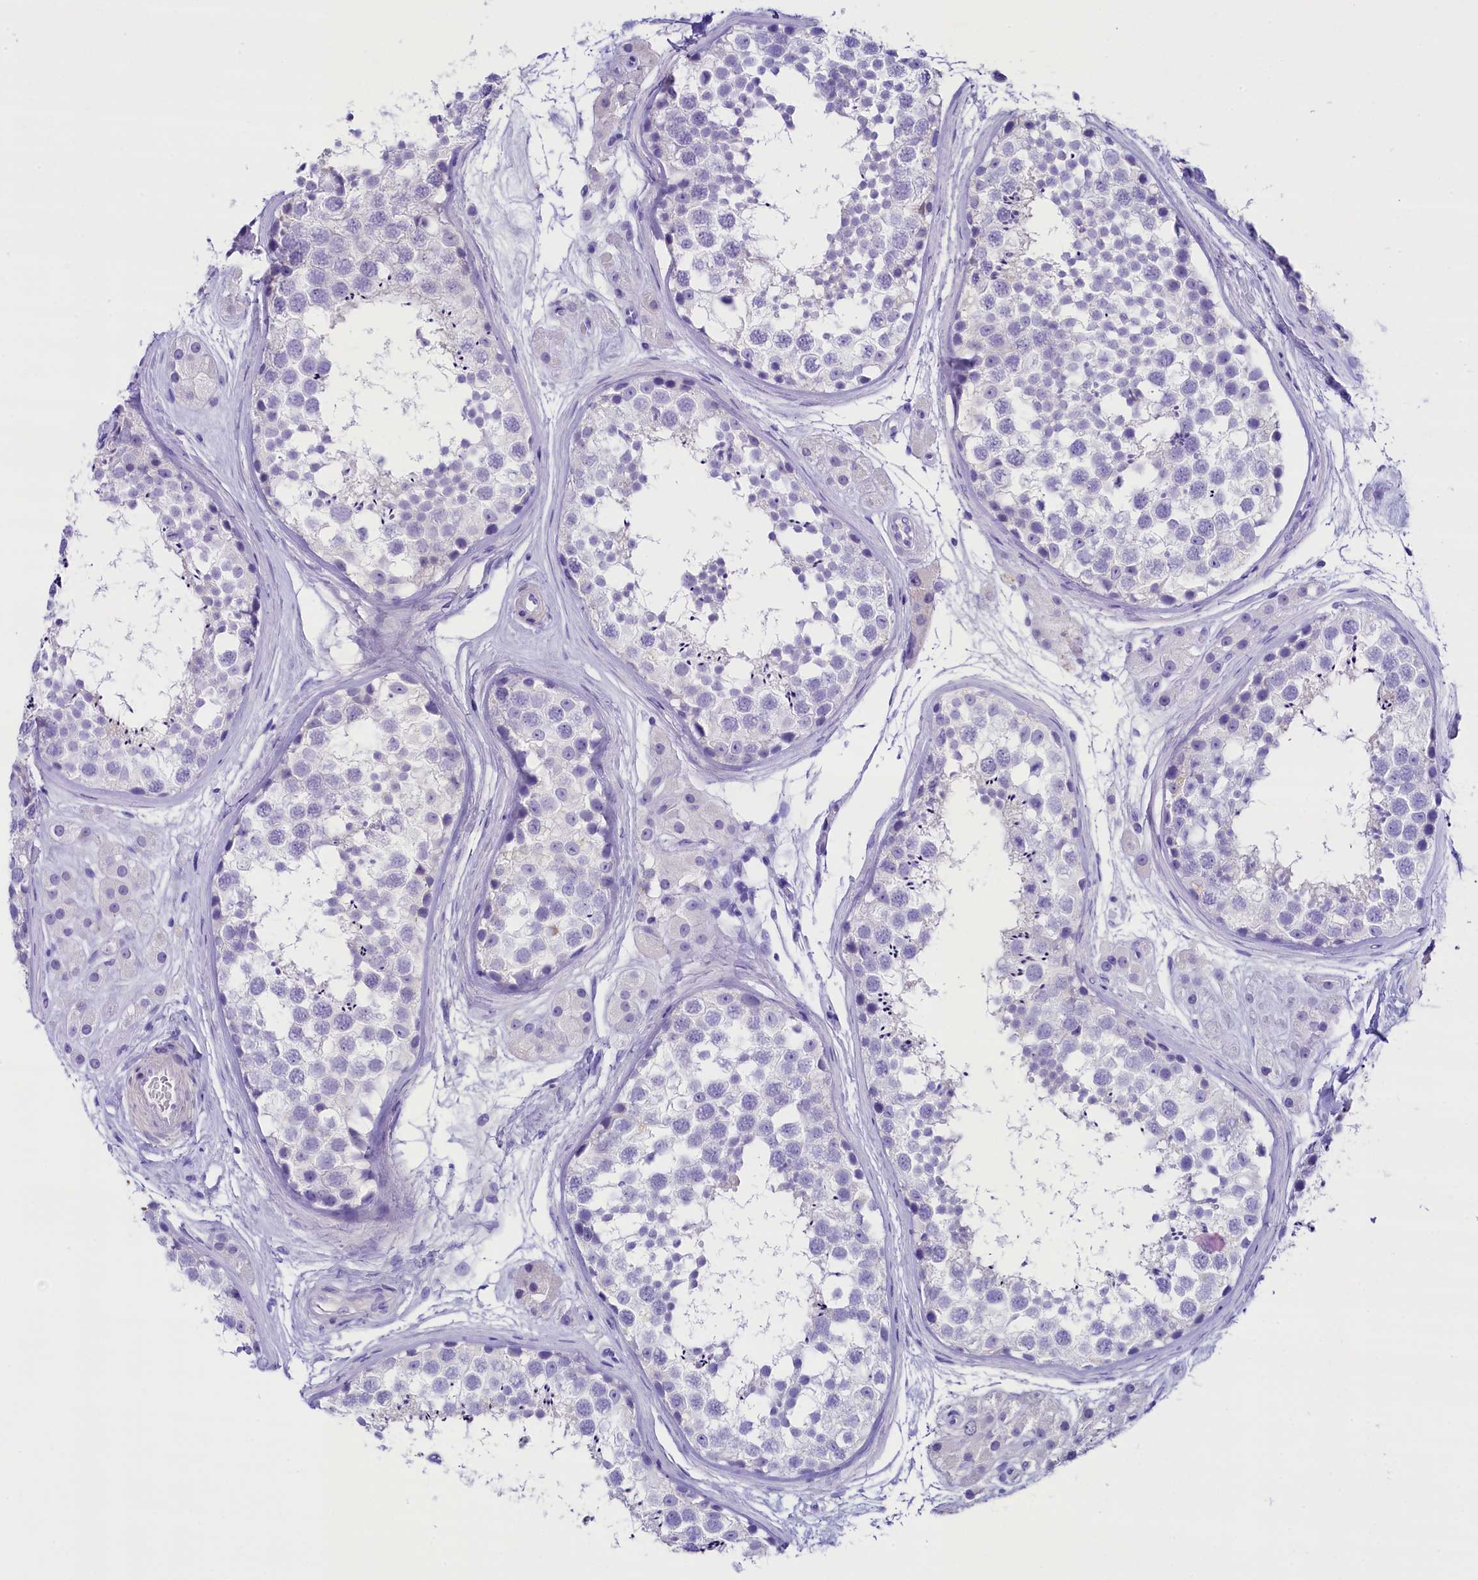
{"staining": {"intensity": "negative", "quantity": "none", "location": "none"}, "tissue": "testis", "cell_type": "Cells in seminiferous ducts", "image_type": "normal", "snomed": [{"axis": "morphology", "description": "Normal tissue, NOS"}, {"axis": "topography", "description": "Testis"}], "caption": "IHC micrograph of normal testis: testis stained with DAB (3,3'-diaminobenzidine) exhibits no significant protein positivity in cells in seminiferous ducts. (Immunohistochemistry, brightfield microscopy, high magnification).", "gene": "SKIDA1", "patient": {"sex": "male", "age": 56}}